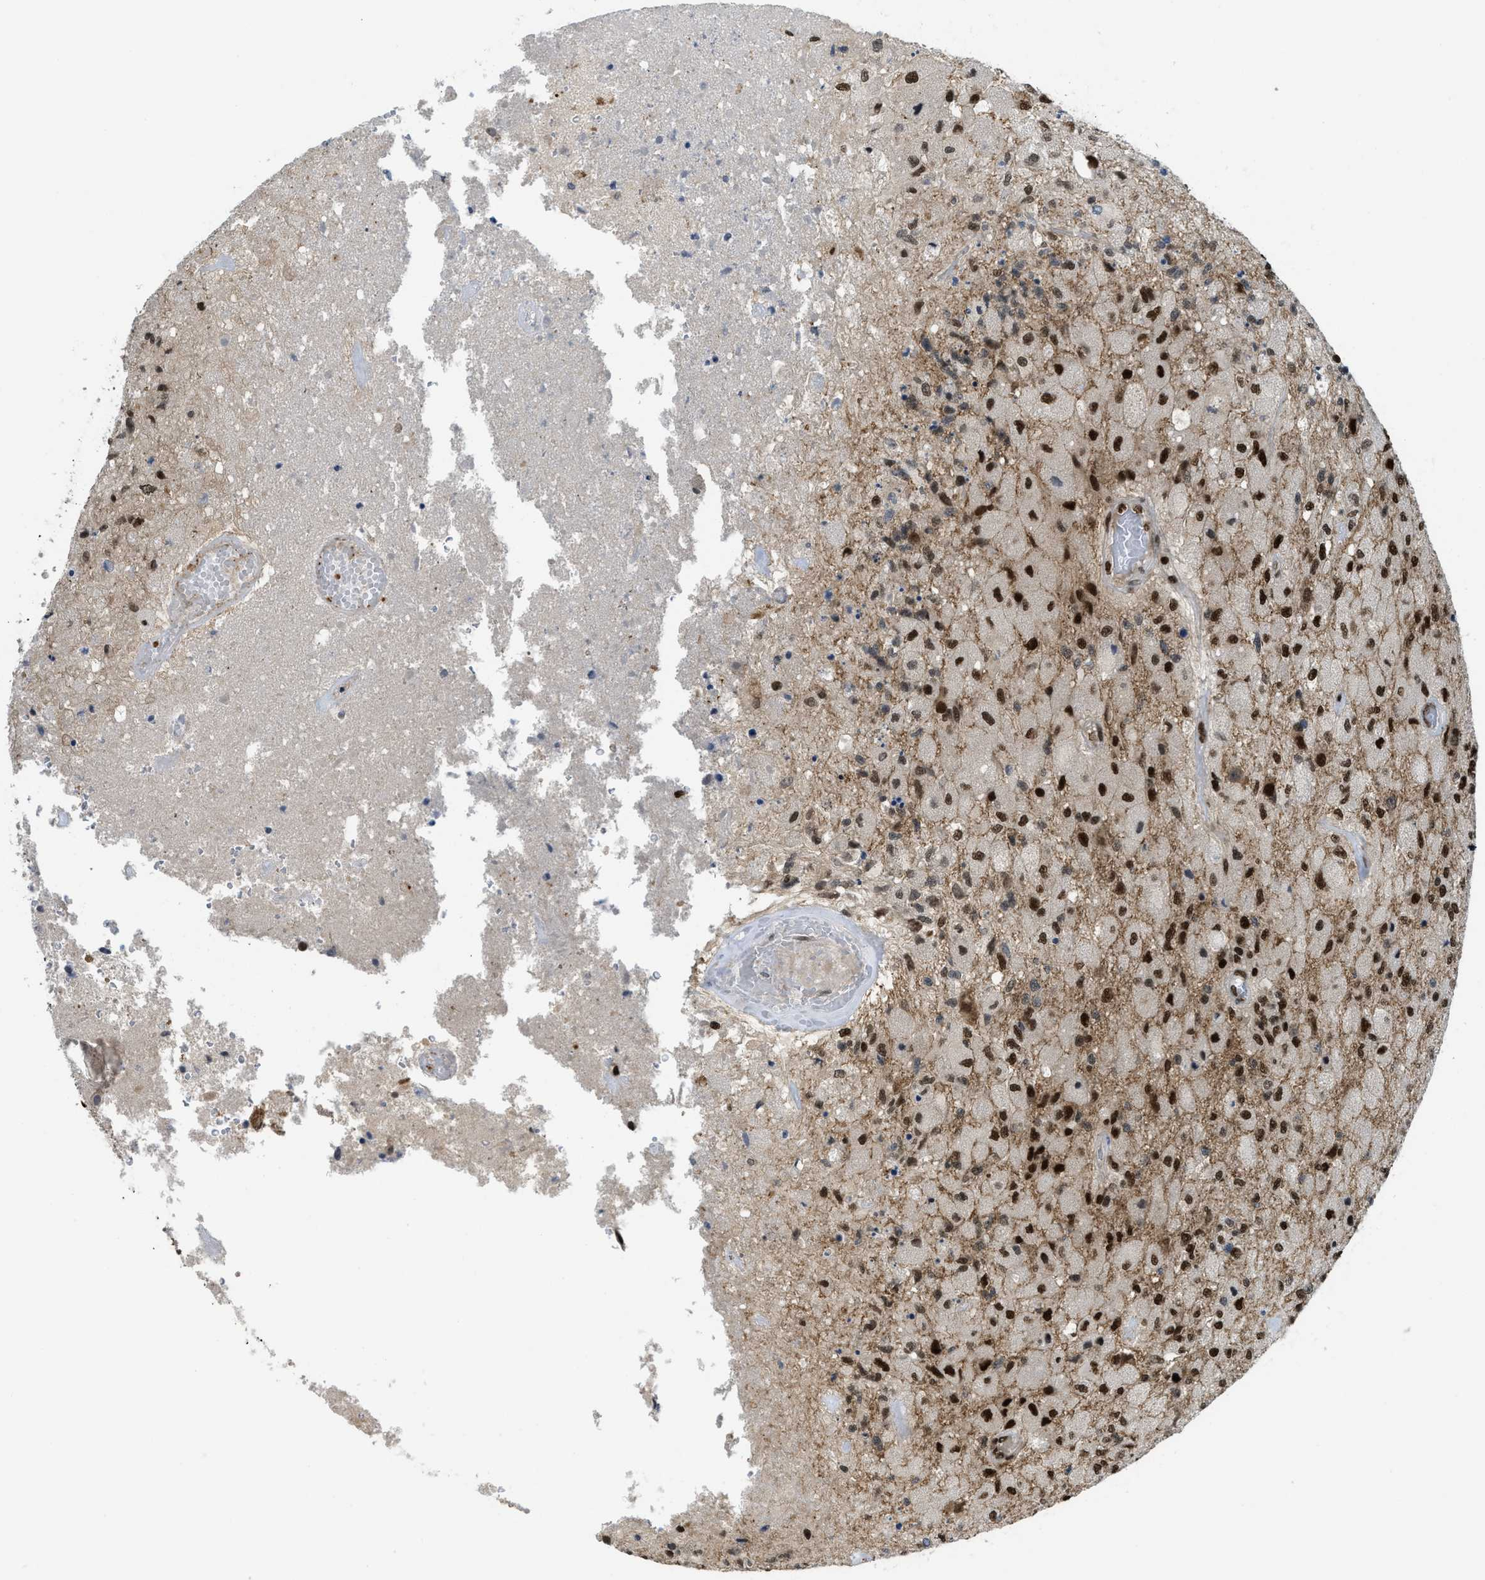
{"staining": {"intensity": "strong", "quantity": ">75%", "location": "nuclear"}, "tissue": "glioma", "cell_type": "Tumor cells", "image_type": "cancer", "snomed": [{"axis": "morphology", "description": "Normal tissue, NOS"}, {"axis": "morphology", "description": "Glioma, malignant, High grade"}, {"axis": "topography", "description": "Cerebral cortex"}], "caption": "Immunohistochemistry micrograph of neoplastic tissue: human malignant glioma (high-grade) stained using immunohistochemistry (IHC) demonstrates high levels of strong protein expression localized specifically in the nuclear of tumor cells, appearing as a nuclear brown color.", "gene": "RFX5", "patient": {"sex": "male", "age": 77}}